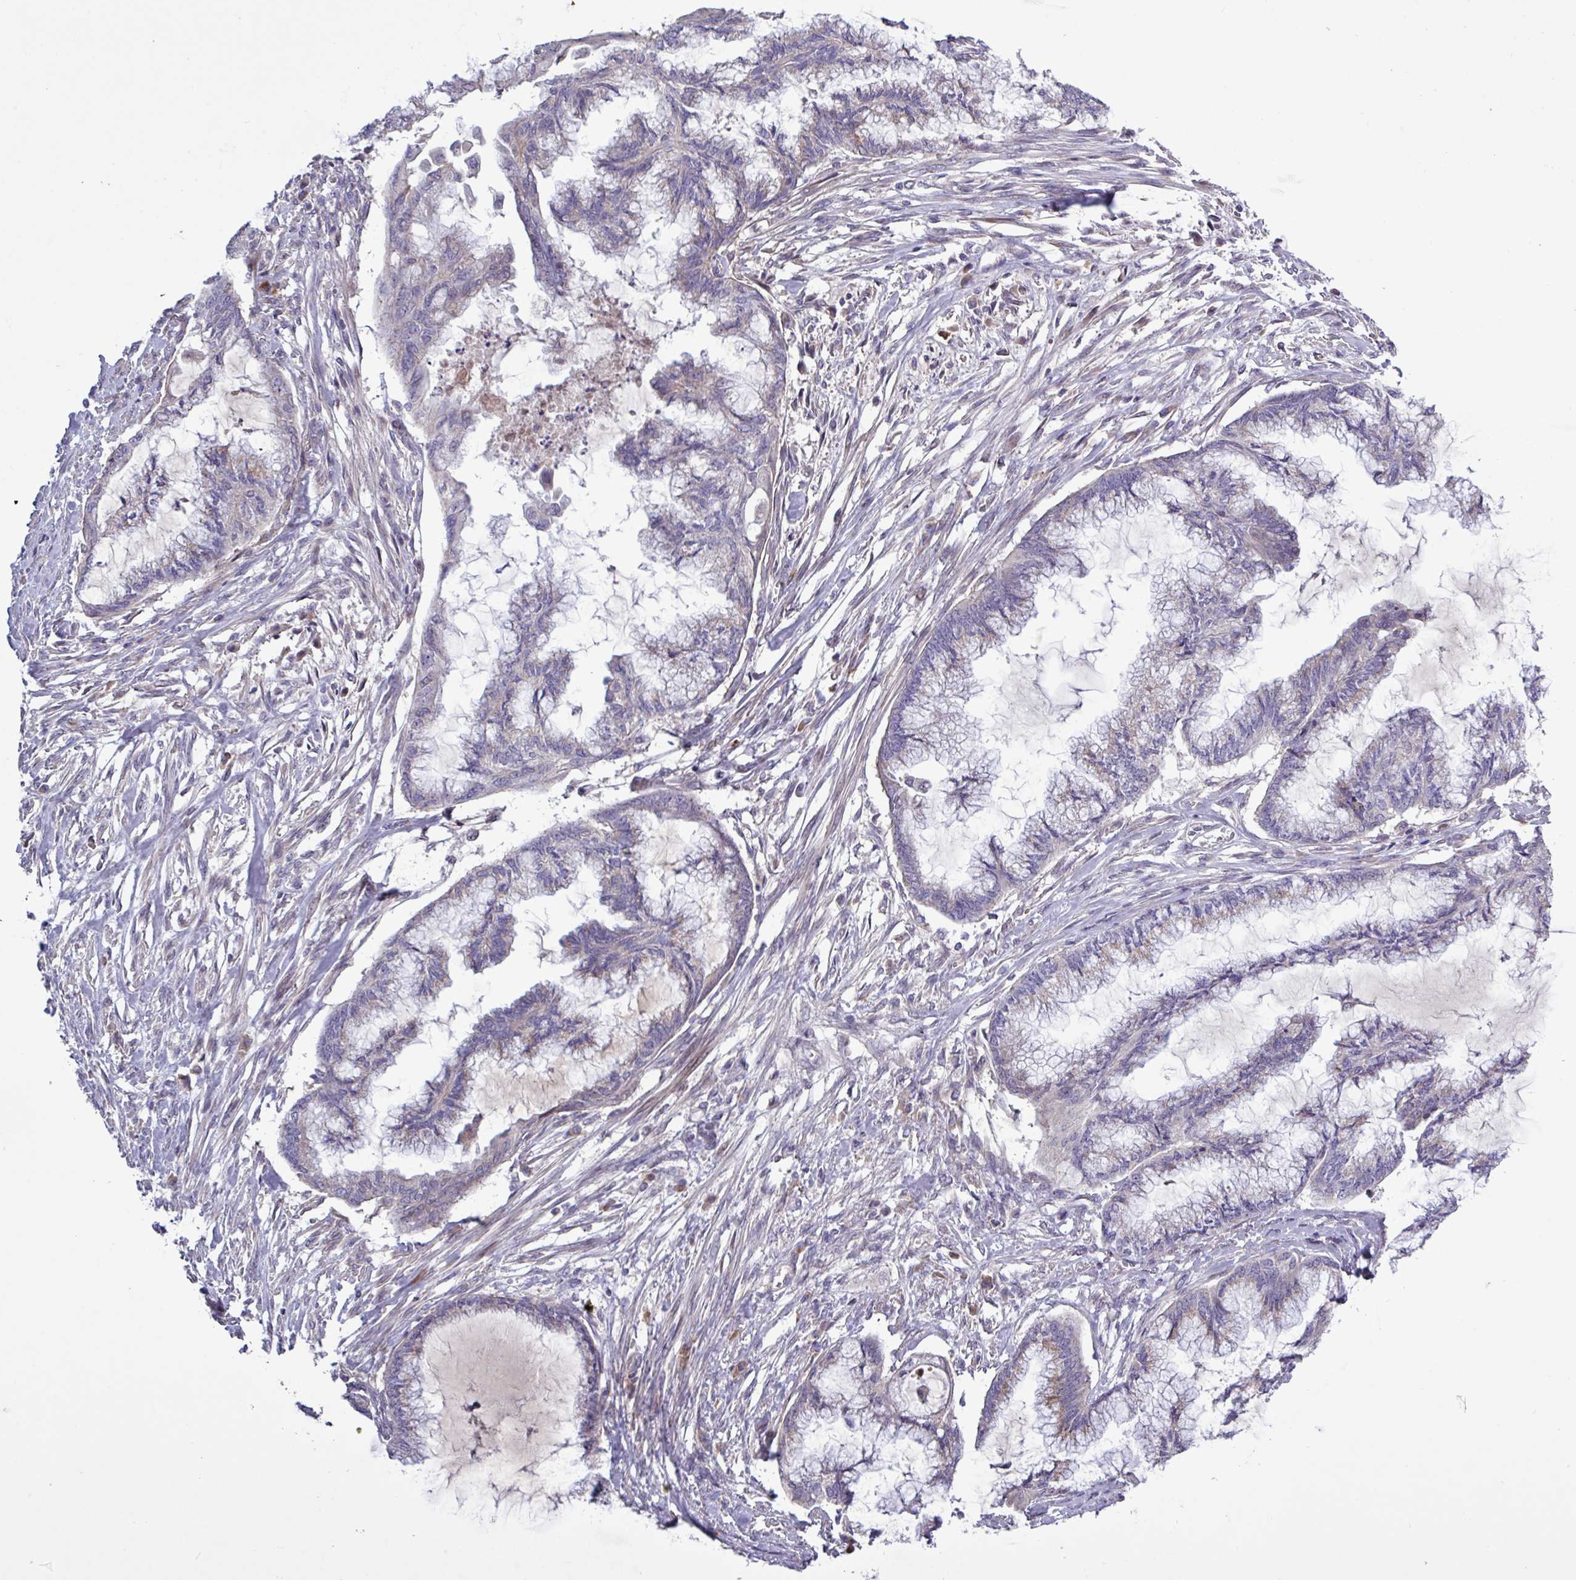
{"staining": {"intensity": "weak", "quantity": "25%-75%", "location": "cytoplasmic/membranous"}, "tissue": "endometrial cancer", "cell_type": "Tumor cells", "image_type": "cancer", "snomed": [{"axis": "morphology", "description": "Adenocarcinoma, NOS"}, {"axis": "topography", "description": "Endometrium"}], "caption": "Immunohistochemistry micrograph of neoplastic tissue: human adenocarcinoma (endometrial) stained using immunohistochemistry demonstrates low levels of weak protein expression localized specifically in the cytoplasmic/membranous of tumor cells, appearing as a cytoplasmic/membranous brown color.", "gene": "TNFSF12", "patient": {"sex": "female", "age": 86}}